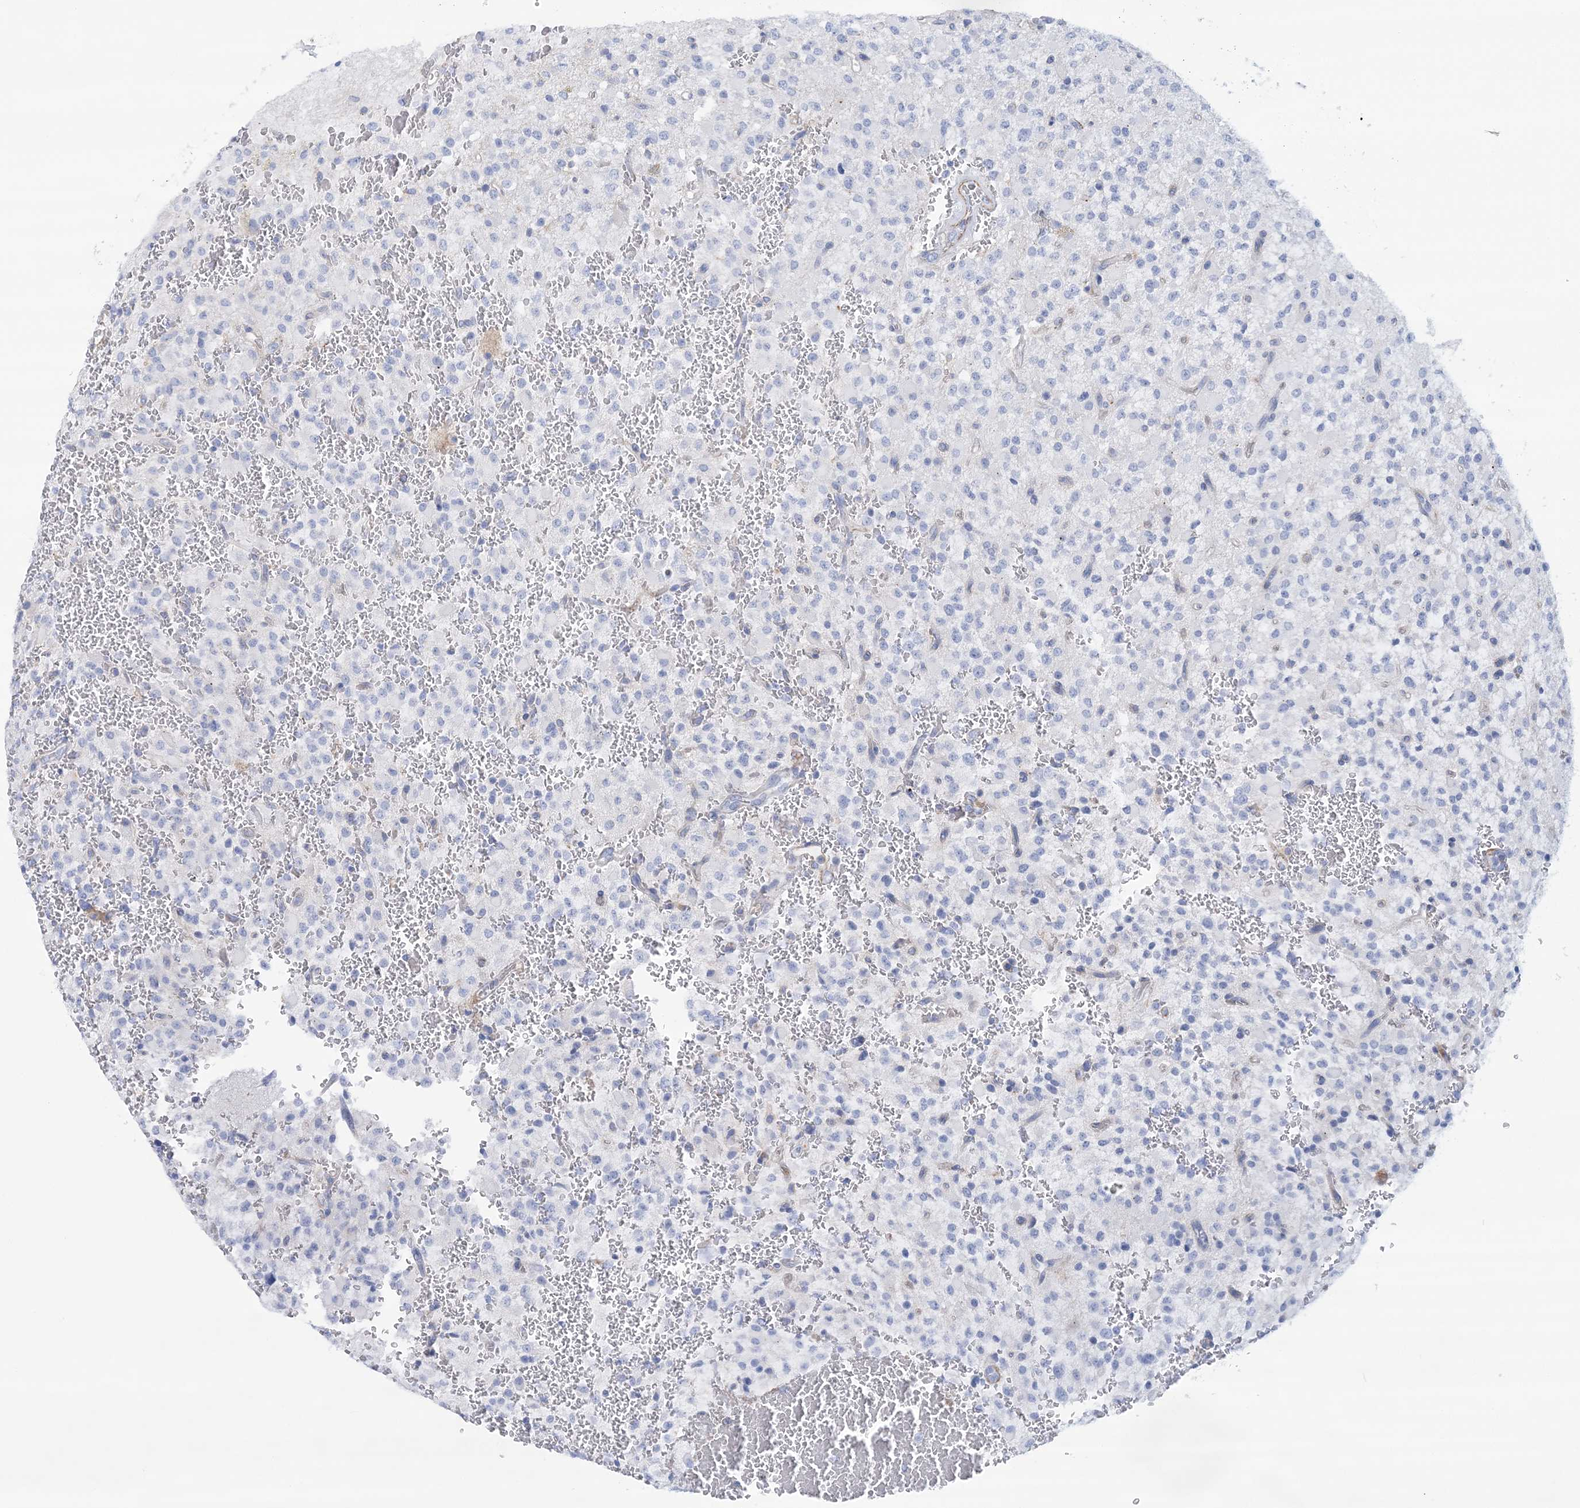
{"staining": {"intensity": "negative", "quantity": "none", "location": "none"}, "tissue": "glioma", "cell_type": "Tumor cells", "image_type": "cancer", "snomed": [{"axis": "morphology", "description": "Glioma, malignant, High grade"}, {"axis": "topography", "description": "Brain"}], "caption": "High magnification brightfield microscopy of malignant glioma (high-grade) stained with DAB (brown) and counterstained with hematoxylin (blue): tumor cells show no significant positivity.", "gene": "C11orf21", "patient": {"sex": "male", "age": 34}}